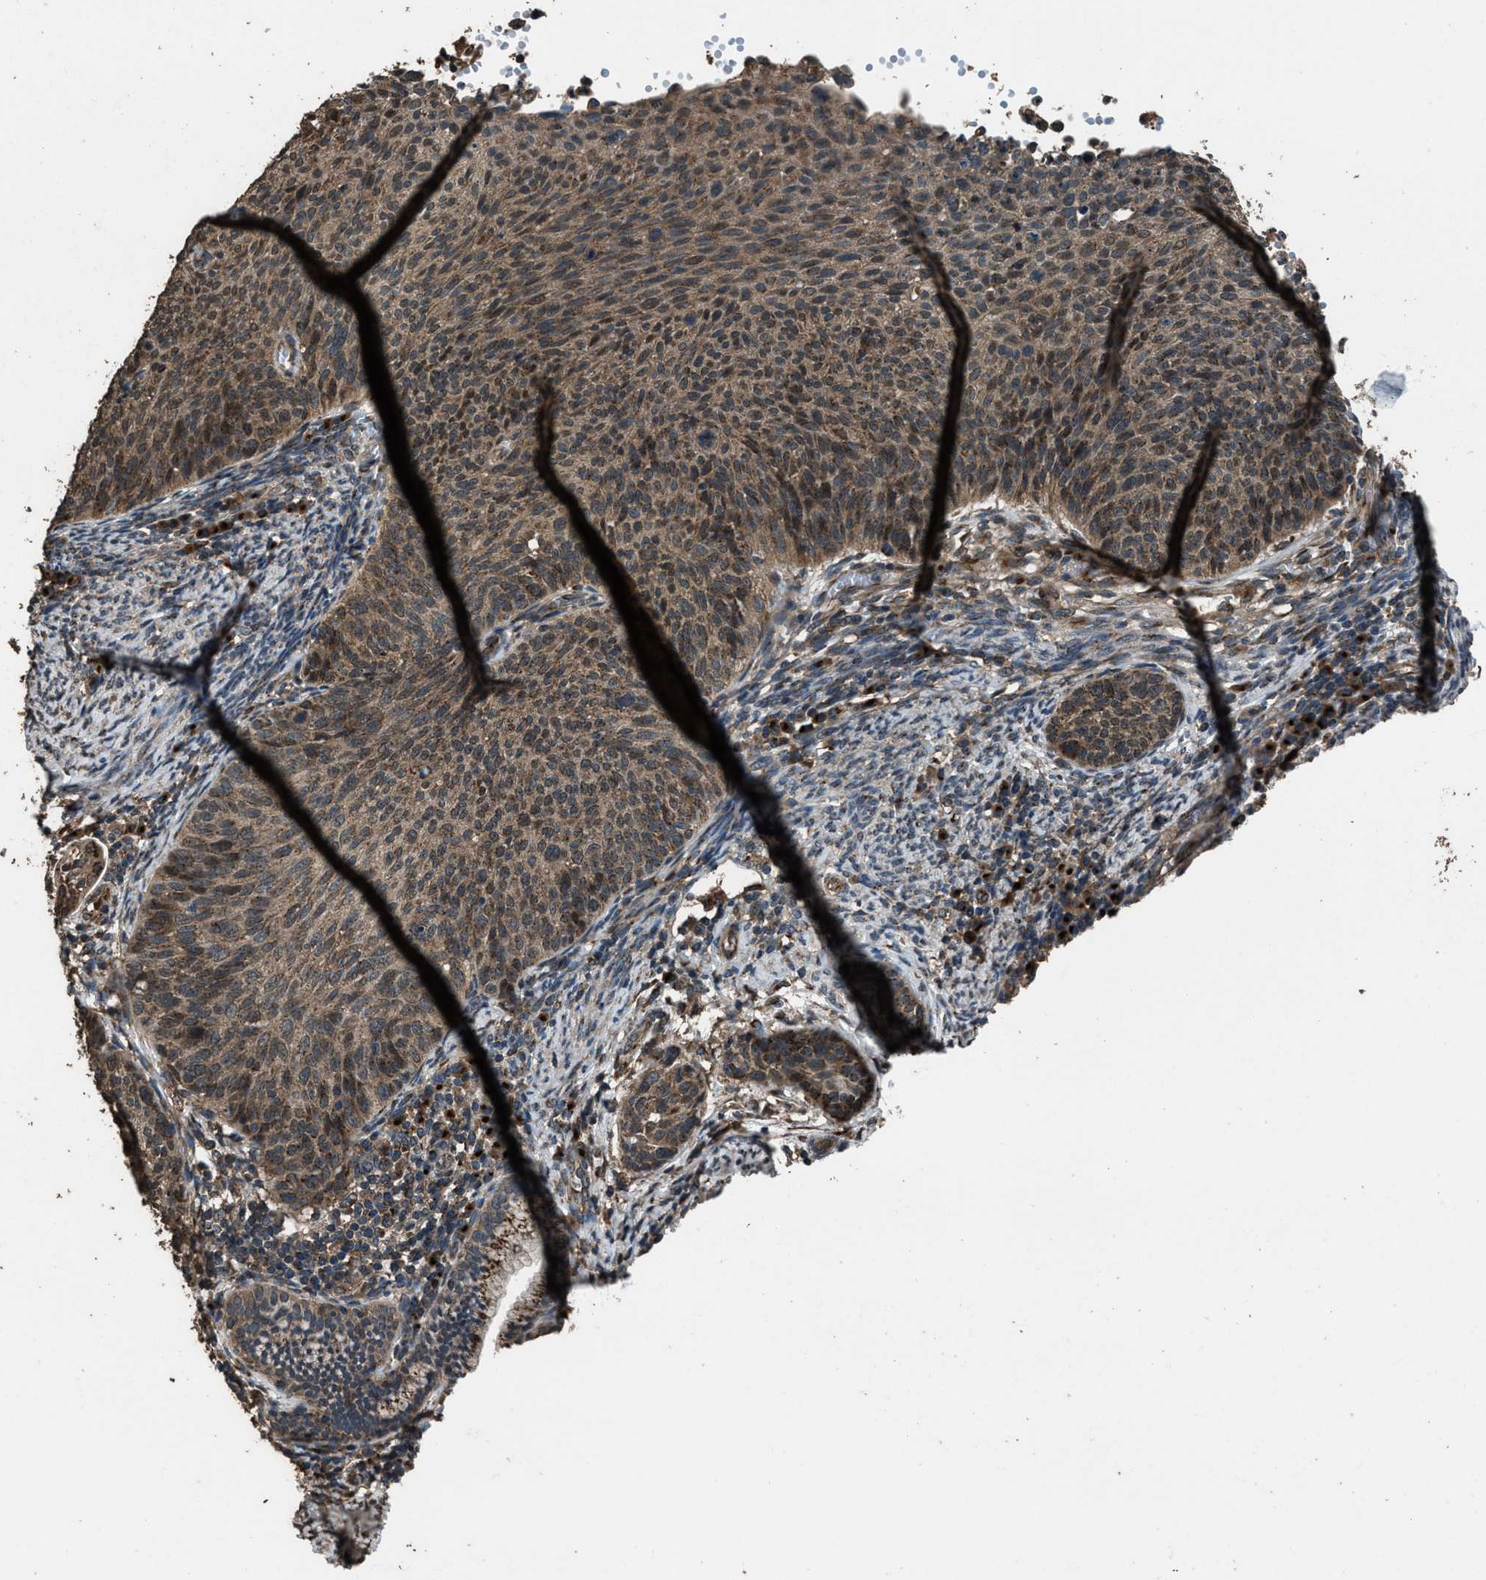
{"staining": {"intensity": "weak", "quantity": ">75%", "location": "cytoplasmic/membranous"}, "tissue": "cervical cancer", "cell_type": "Tumor cells", "image_type": "cancer", "snomed": [{"axis": "morphology", "description": "Squamous cell carcinoma, NOS"}, {"axis": "topography", "description": "Cervix"}], "caption": "Protein expression by immunohistochemistry reveals weak cytoplasmic/membranous expression in approximately >75% of tumor cells in cervical squamous cell carcinoma.", "gene": "SLC38A10", "patient": {"sex": "female", "age": 70}}